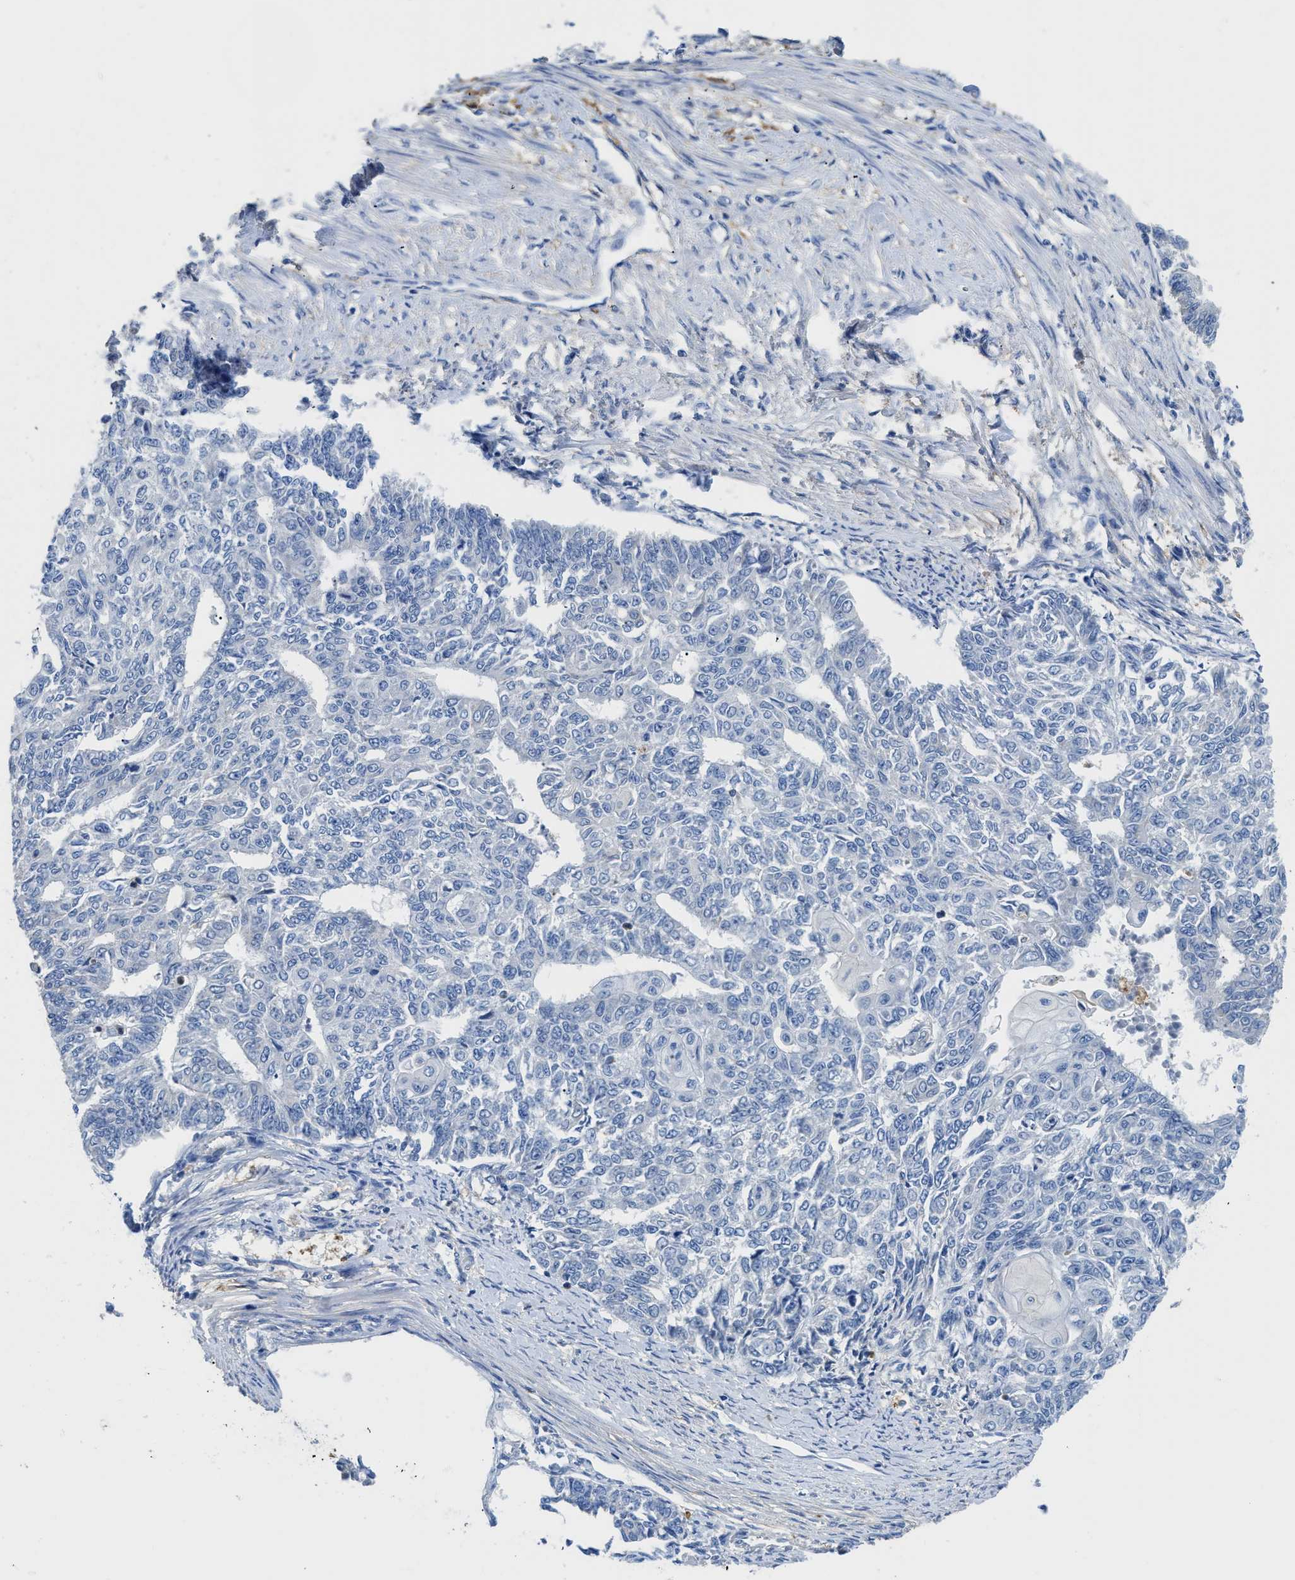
{"staining": {"intensity": "negative", "quantity": "none", "location": "none"}, "tissue": "endometrial cancer", "cell_type": "Tumor cells", "image_type": "cancer", "snomed": [{"axis": "morphology", "description": "Adenocarcinoma, NOS"}, {"axis": "topography", "description": "Endometrium"}], "caption": "The IHC image has no significant expression in tumor cells of endometrial adenocarcinoma tissue.", "gene": "NEB", "patient": {"sex": "female", "age": 32}}